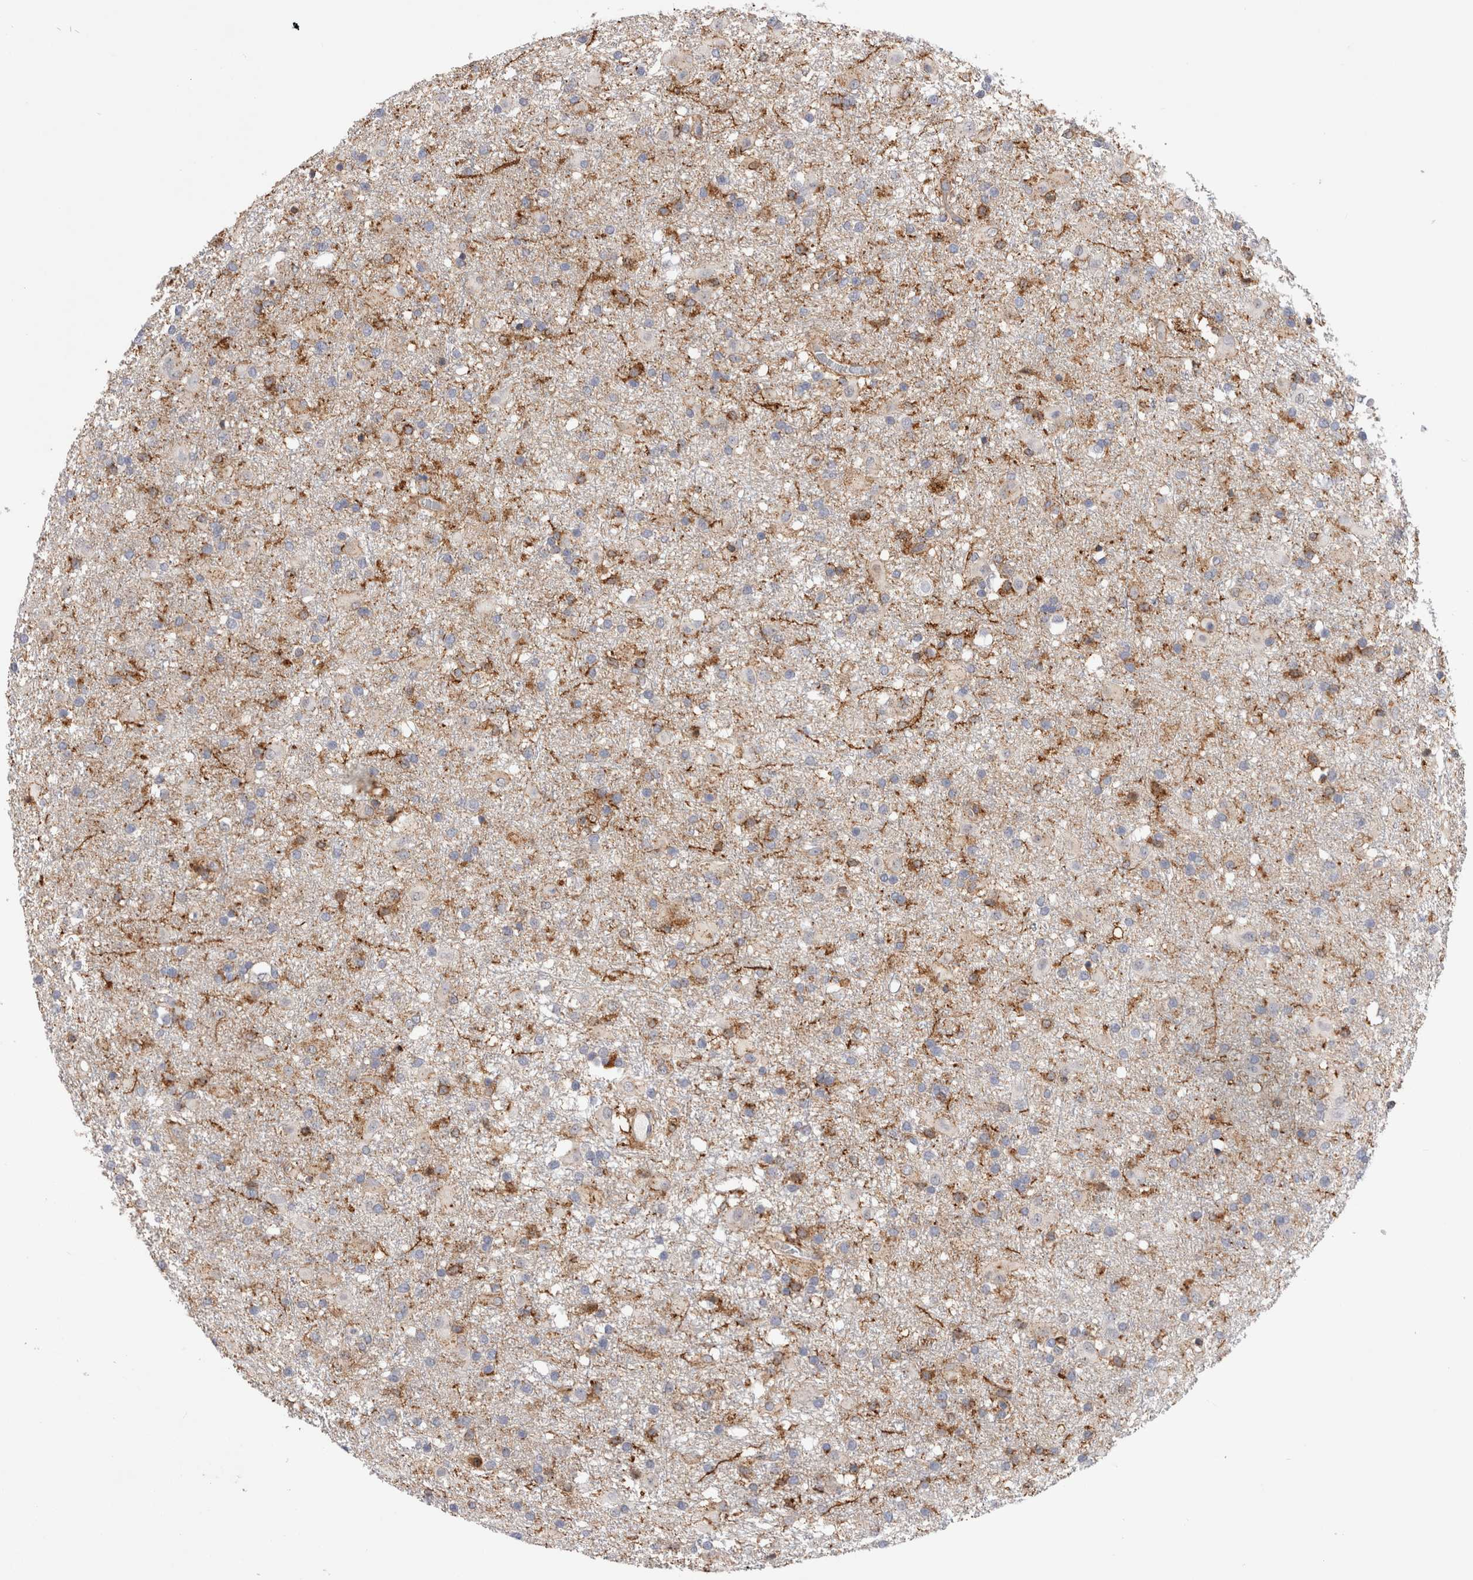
{"staining": {"intensity": "negative", "quantity": "none", "location": "none"}, "tissue": "glioma", "cell_type": "Tumor cells", "image_type": "cancer", "snomed": [{"axis": "morphology", "description": "Glioma, malignant, Low grade"}, {"axis": "topography", "description": "Brain"}], "caption": "The immunohistochemistry (IHC) photomicrograph has no significant expression in tumor cells of malignant glioma (low-grade) tissue. Nuclei are stained in blue.", "gene": "CCDC88B", "patient": {"sex": "male", "age": 65}}